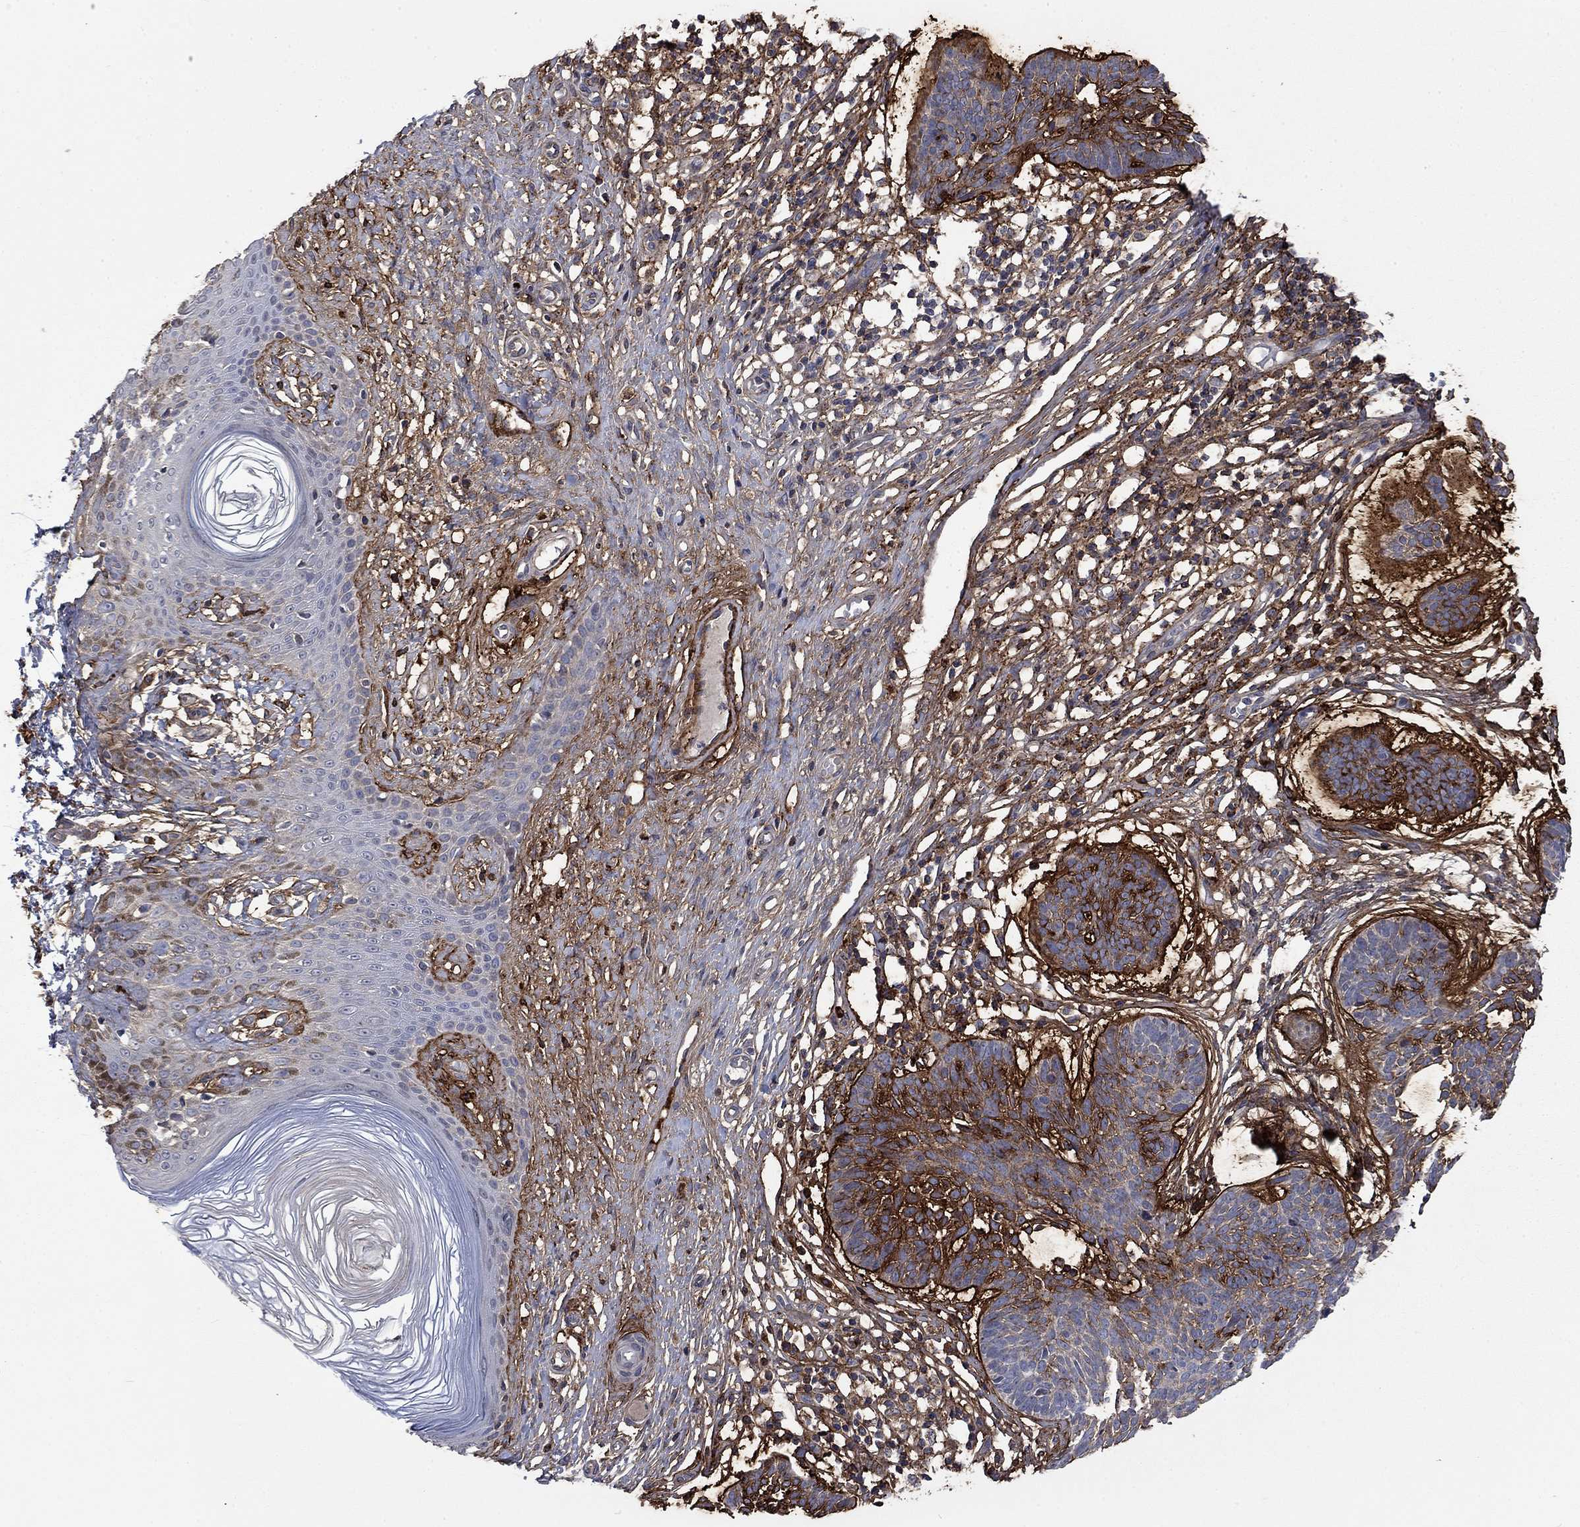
{"staining": {"intensity": "strong", "quantity": "<25%", "location": "cytoplasmic/membranous"}, "tissue": "skin cancer", "cell_type": "Tumor cells", "image_type": "cancer", "snomed": [{"axis": "morphology", "description": "Basal cell carcinoma"}, {"axis": "topography", "description": "Skin"}], "caption": "An immunohistochemistry image of tumor tissue is shown. Protein staining in brown highlights strong cytoplasmic/membranous positivity in basal cell carcinoma (skin) within tumor cells.", "gene": "VCAN", "patient": {"sex": "male", "age": 85}}